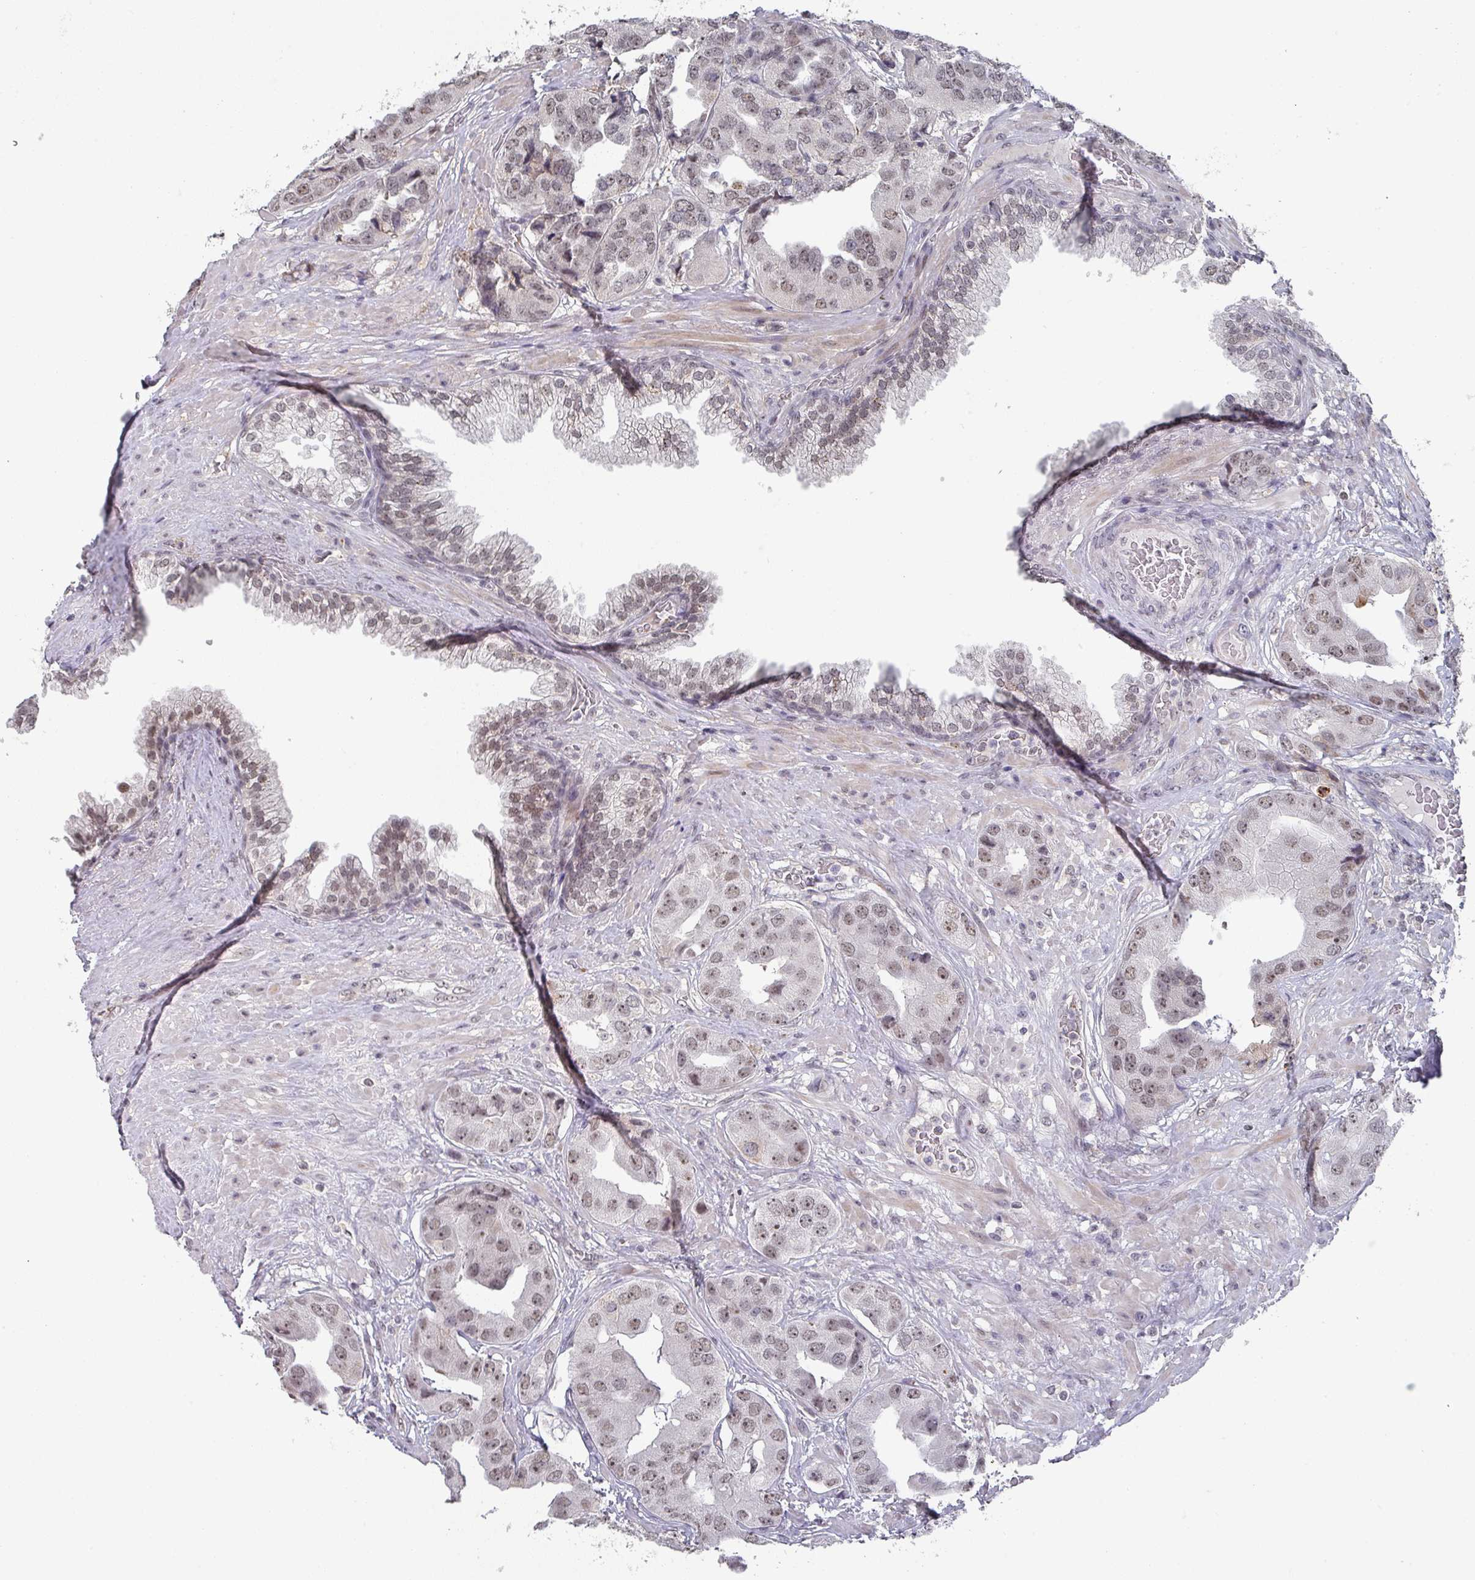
{"staining": {"intensity": "moderate", "quantity": ">75%", "location": "nuclear"}, "tissue": "prostate cancer", "cell_type": "Tumor cells", "image_type": "cancer", "snomed": [{"axis": "morphology", "description": "Adenocarcinoma, High grade"}, {"axis": "topography", "description": "Prostate"}], "caption": "Tumor cells demonstrate medium levels of moderate nuclear expression in about >75% of cells in prostate cancer (high-grade adenocarcinoma).", "gene": "ZNF654", "patient": {"sex": "male", "age": 63}}